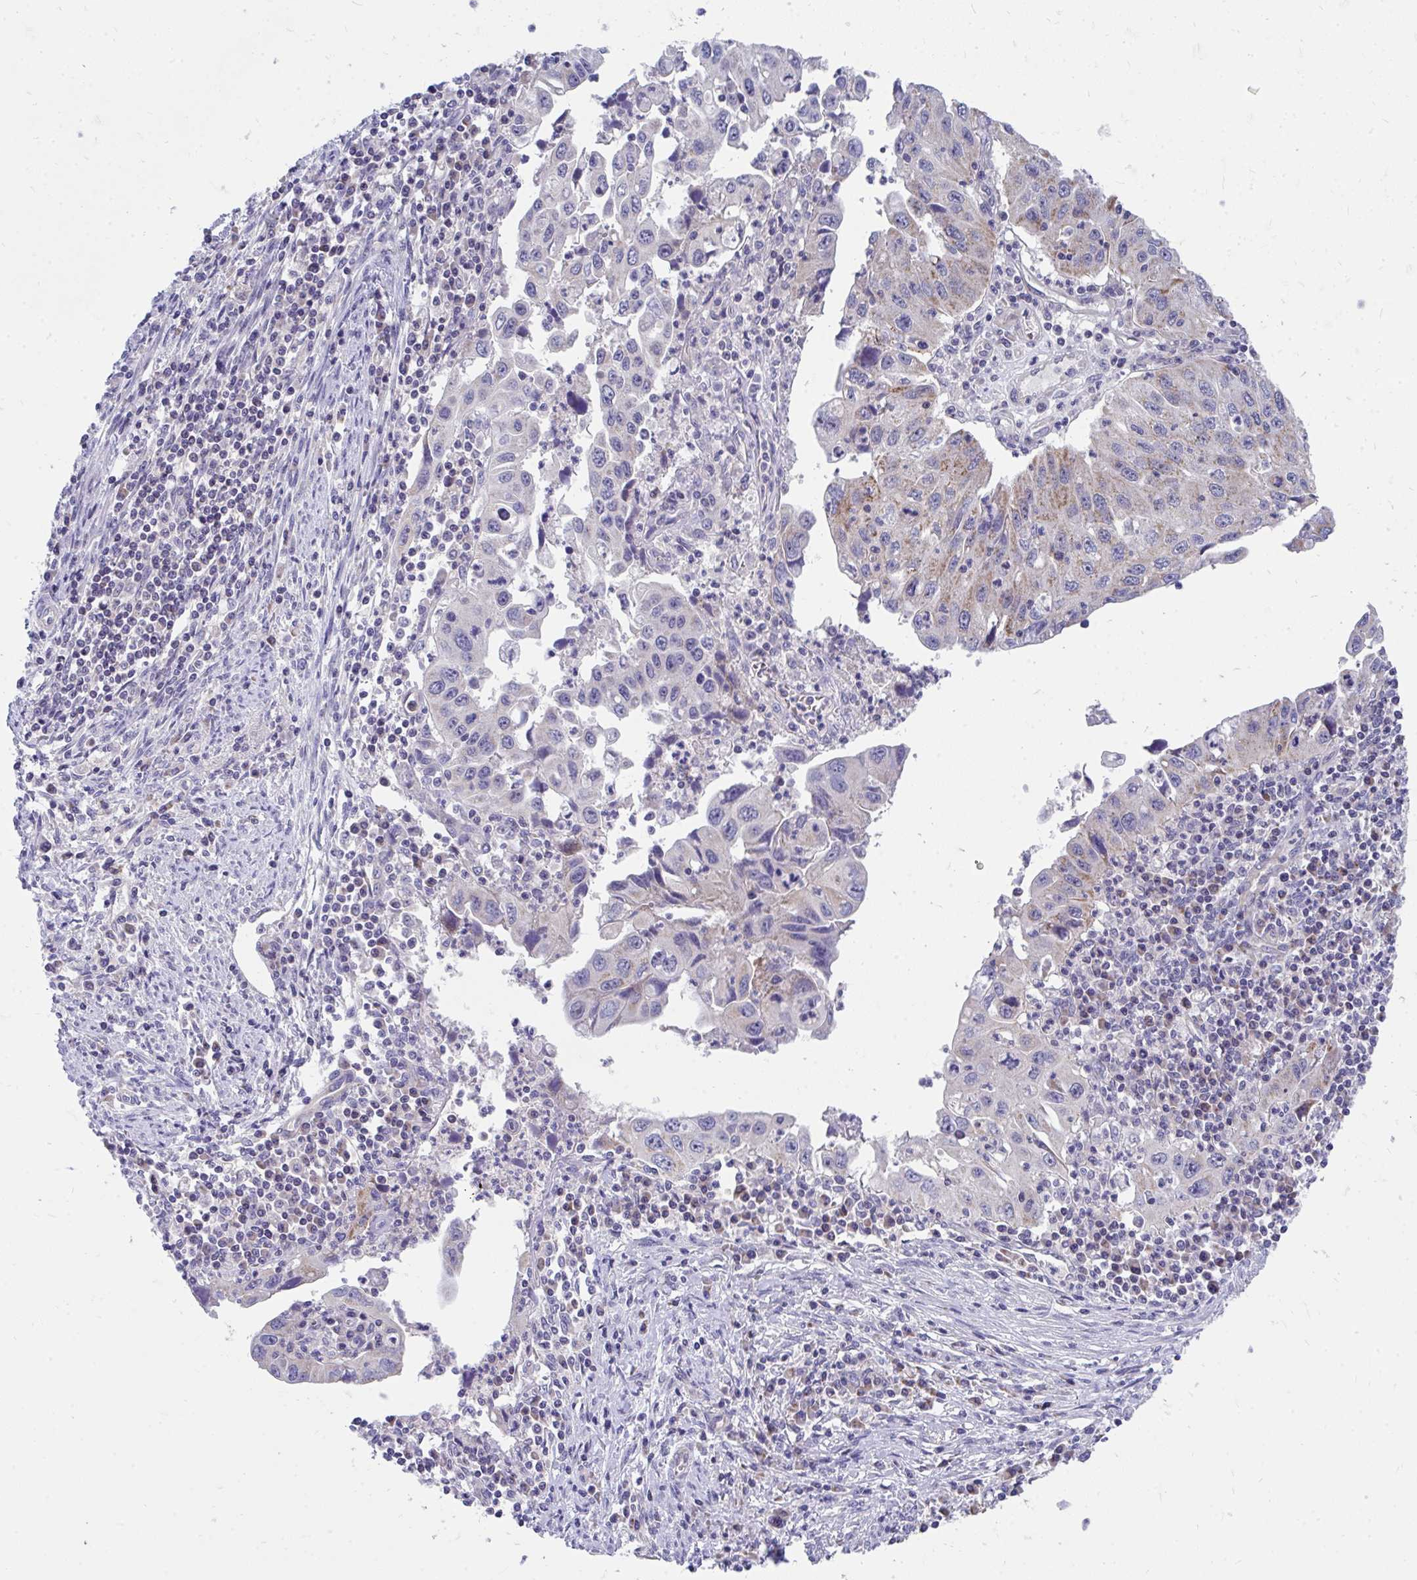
{"staining": {"intensity": "moderate", "quantity": "<25%", "location": "cytoplasmic/membranous"}, "tissue": "endometrial cancer", "cell_type": "Tumor cells", "image_type": "cancer", "snomed": [{"axis": "morphology", "description": "Adenocarcinoma, NOS"}, {"axis": "topography", "description": "Uterus"}], "caption": "Human endometrial adenocarcinoma stained with a brown dye demonstrates moderate cytoplasmic/membranous positive positivity in about <25% of tumor cells.", "gene": "FHIP1B", "patient": {"sex": "female", "age": 62}}